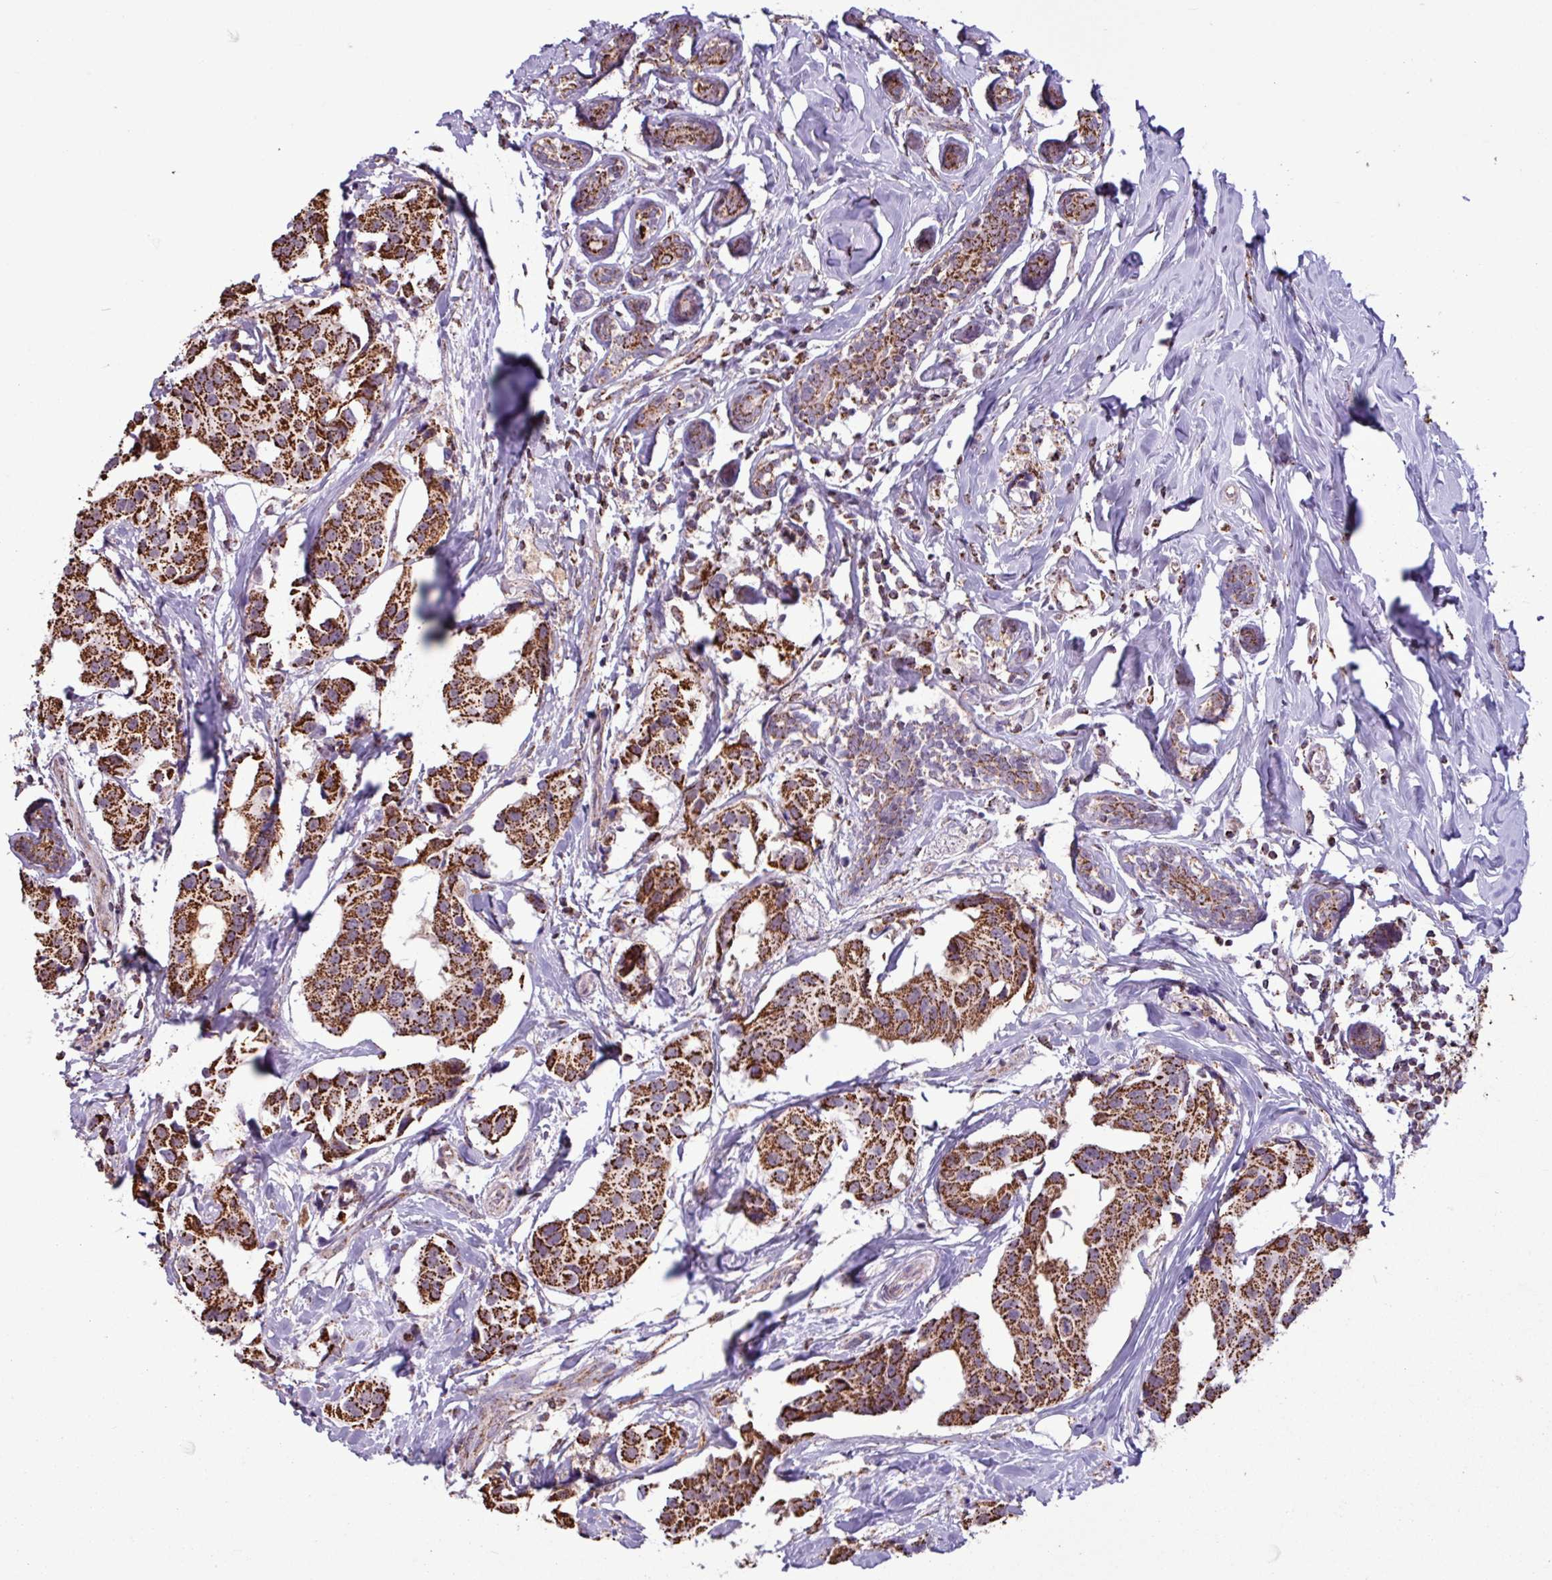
{"staining": {"intensity": "strong", "quantity": ">75%", "location": "cytoplasmic/membranous"}, "tissue": "breast cancer", "cell_type": "Tumor cells", "image_type": "cancer", "snomed": [{"axis": "morphology", "description": "Normal tissue, NOS"}, {"axis": "morphology", "description": "Duct carcinoma"}, {"axis": "topography", "description": "Breast"}], "caption": "Protein analysis of breast cancer tissue reveals strong cytoplasmic/membranous expression in approximately >75% of tumor cells.", "gene": "ALG8", "patient": {"sex": "female", "age": 39}}